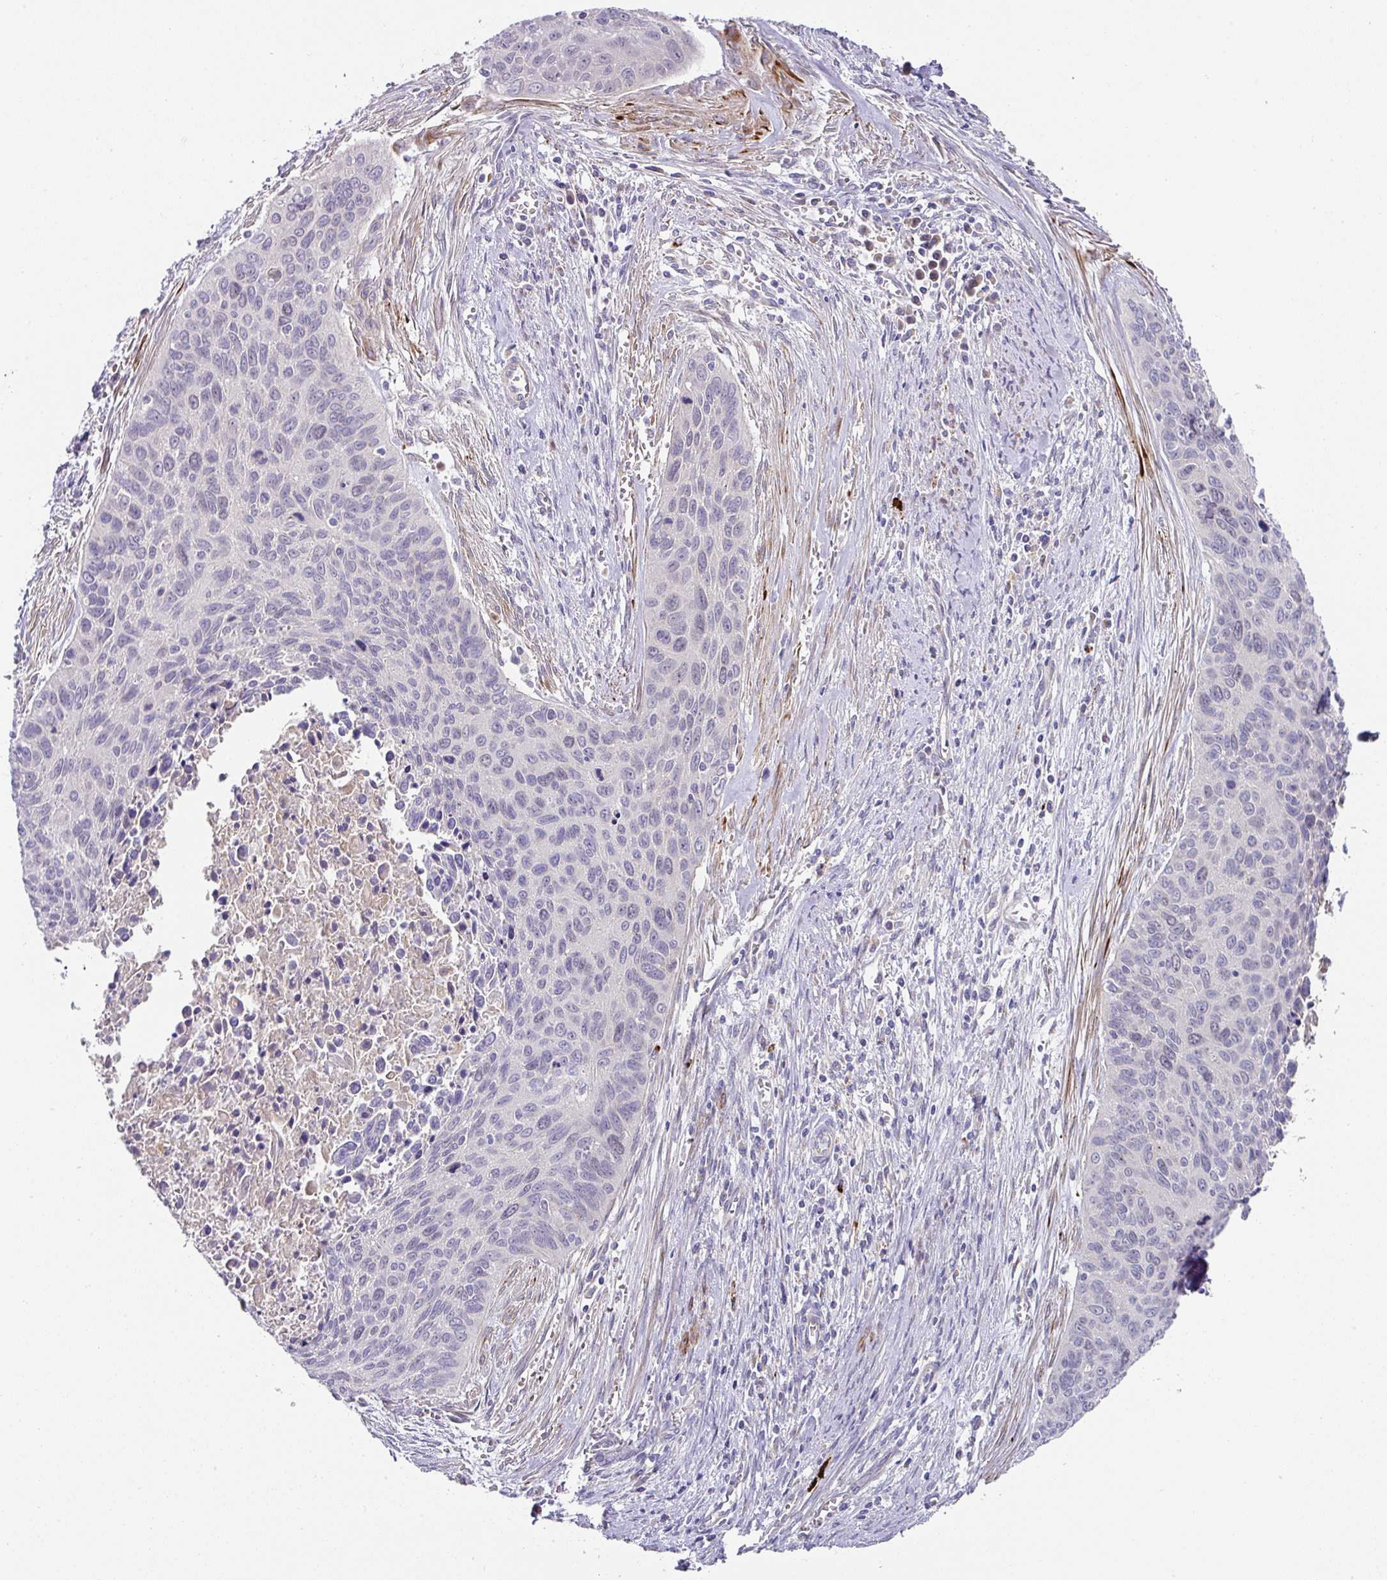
{"staining": {"intensity": "negative", "quantity": "none", "location": "none"}, "tissue": "cervical cancer", "cell_type": "Tumor cells", "image_type": "cancer", "snomed": [{"axis": "morphology", "description": "Squamous cell carcinoma, NOS"}, {"axis": "topography", "description": "Cervix"}], "caption": "The photomicrograph demonstrates no staining of tumor cells in cervical cancer. (Brightfield microscopy of DAB (3,3'-diaminobenzidine) IHC at high magnification).", "gene": "TARM1", "patient": {"sex": "female", "age": 55}}